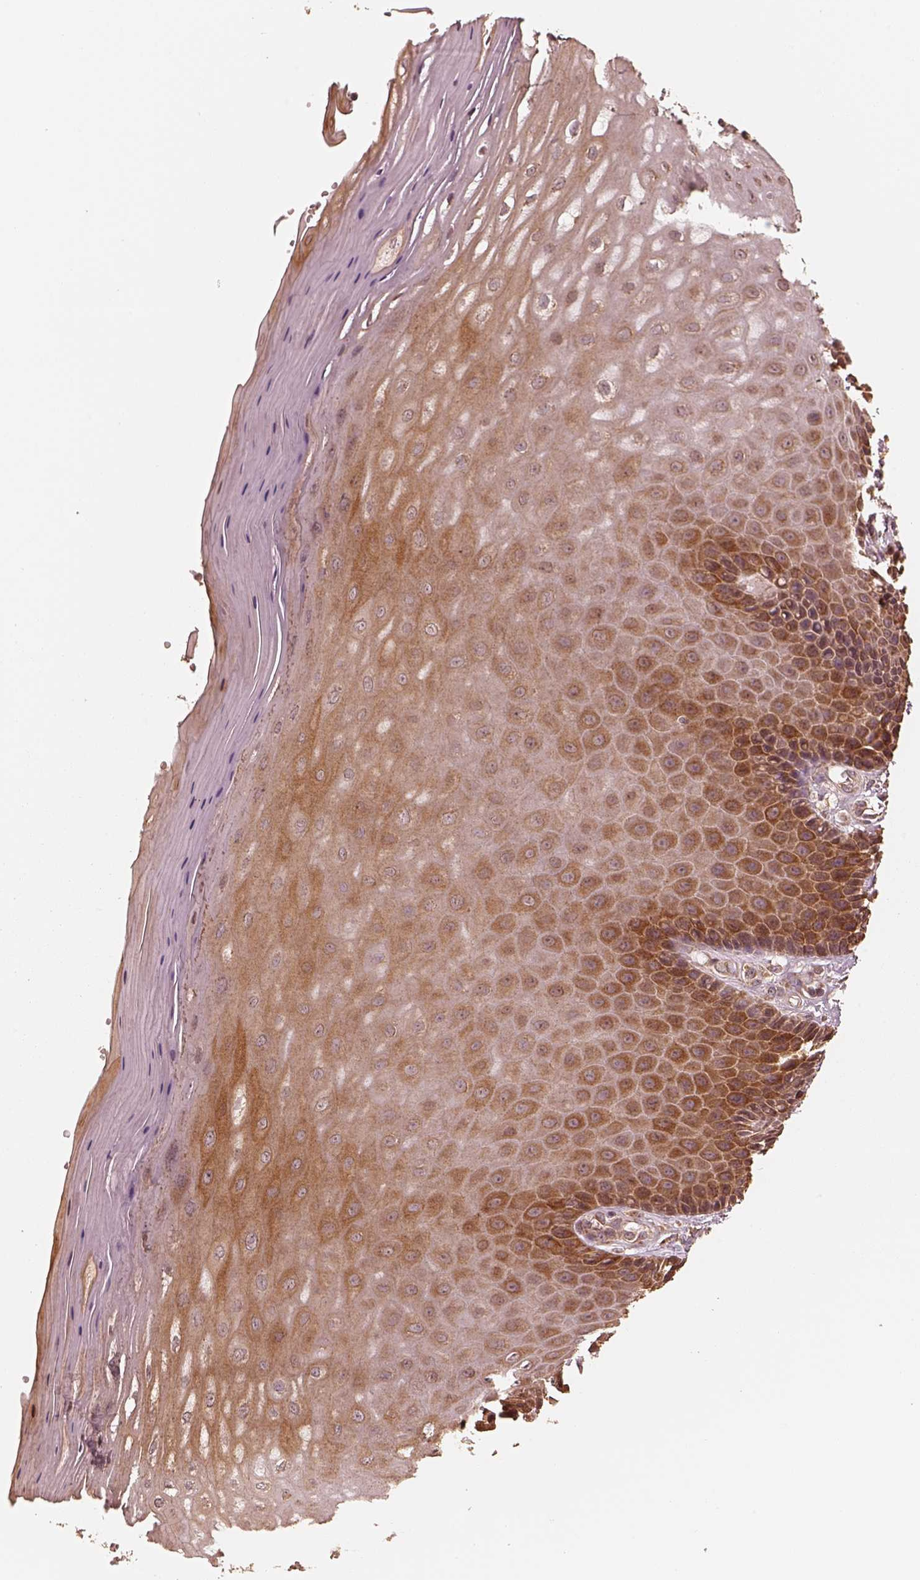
{"staining": {"intensity": "strong", "quantity": ">75%", "location": "cytoplasmic/membranous"}, "tissue": "vagina", "cell_type": "Squamous epithelial cells", "image_type": "normal", "snomed": [{"axis": "morphology", "description": "Normal tissue, NOS"}, {"axis": "topography", "description": "Vagina"}], "caption": "This histopathology image displays immunohistochemistry (IHC) staining of normal vagina, with high strong cytoplasmic/membranous expression in approximately >75% of squamous epithelial cells.", "gene": "DNAJC25", "patient": {"sex": "female", "age": 83}}